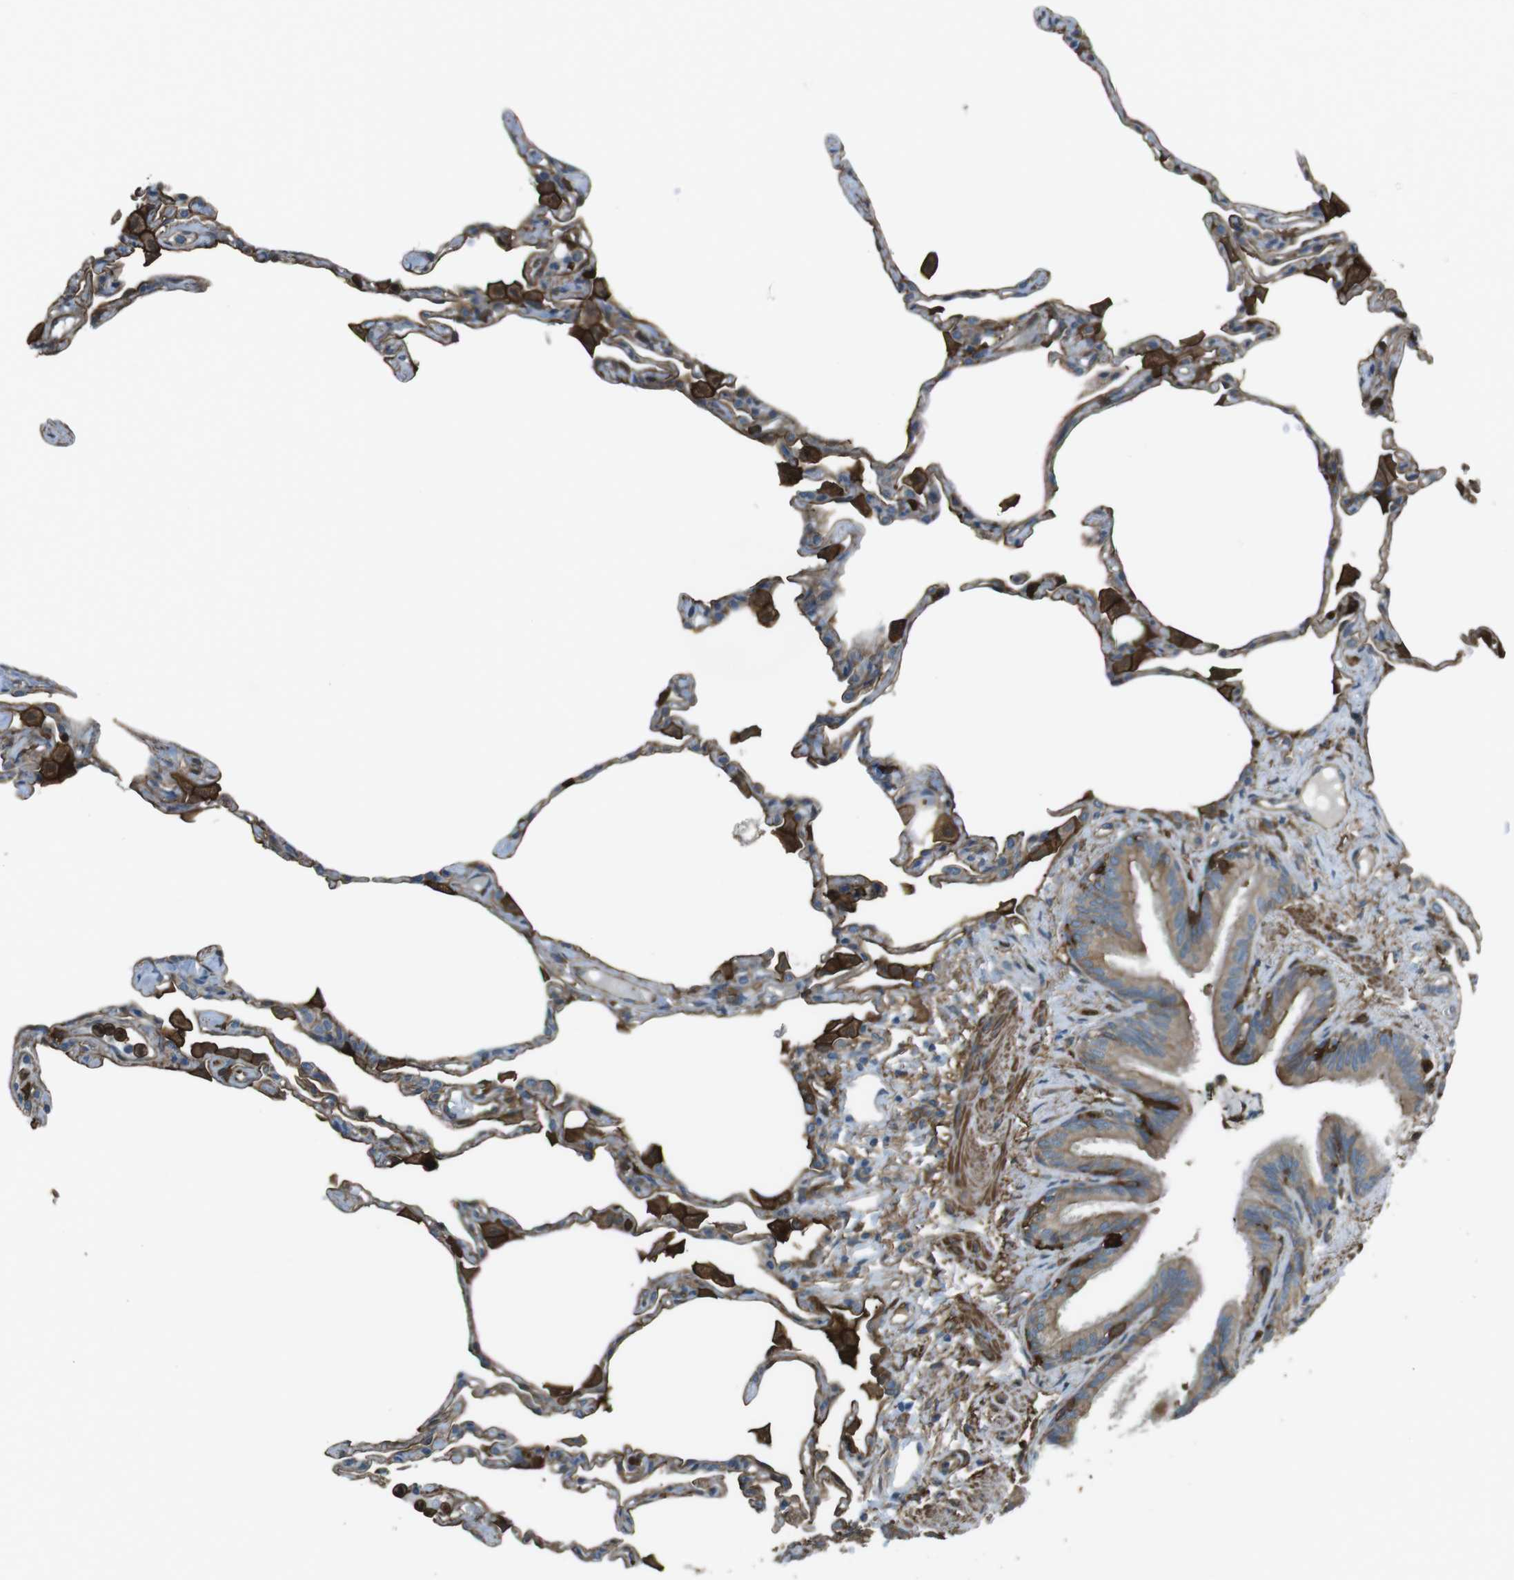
{"staining": {"intensity": "moderate", "quantity": ">75%", "location": "cytoplasmic/membranous"}, "tissue": "lung", "cell_type": "Alveolar cells", "image_type": "normal", "snomed": [{"axis": "morphology", "description": "Normal tissue, NOS"}, {"axis": "topography", "description": "Lung"}], "caption": "Immunohistochemical staining of unremarkable human lung shows medium levels of moderate cytoplasmic/membranous positivity in approximately >75% of alveolar cells.", "gene": "SFT2D1", "patient": {"sex": "female", "age": 49}}